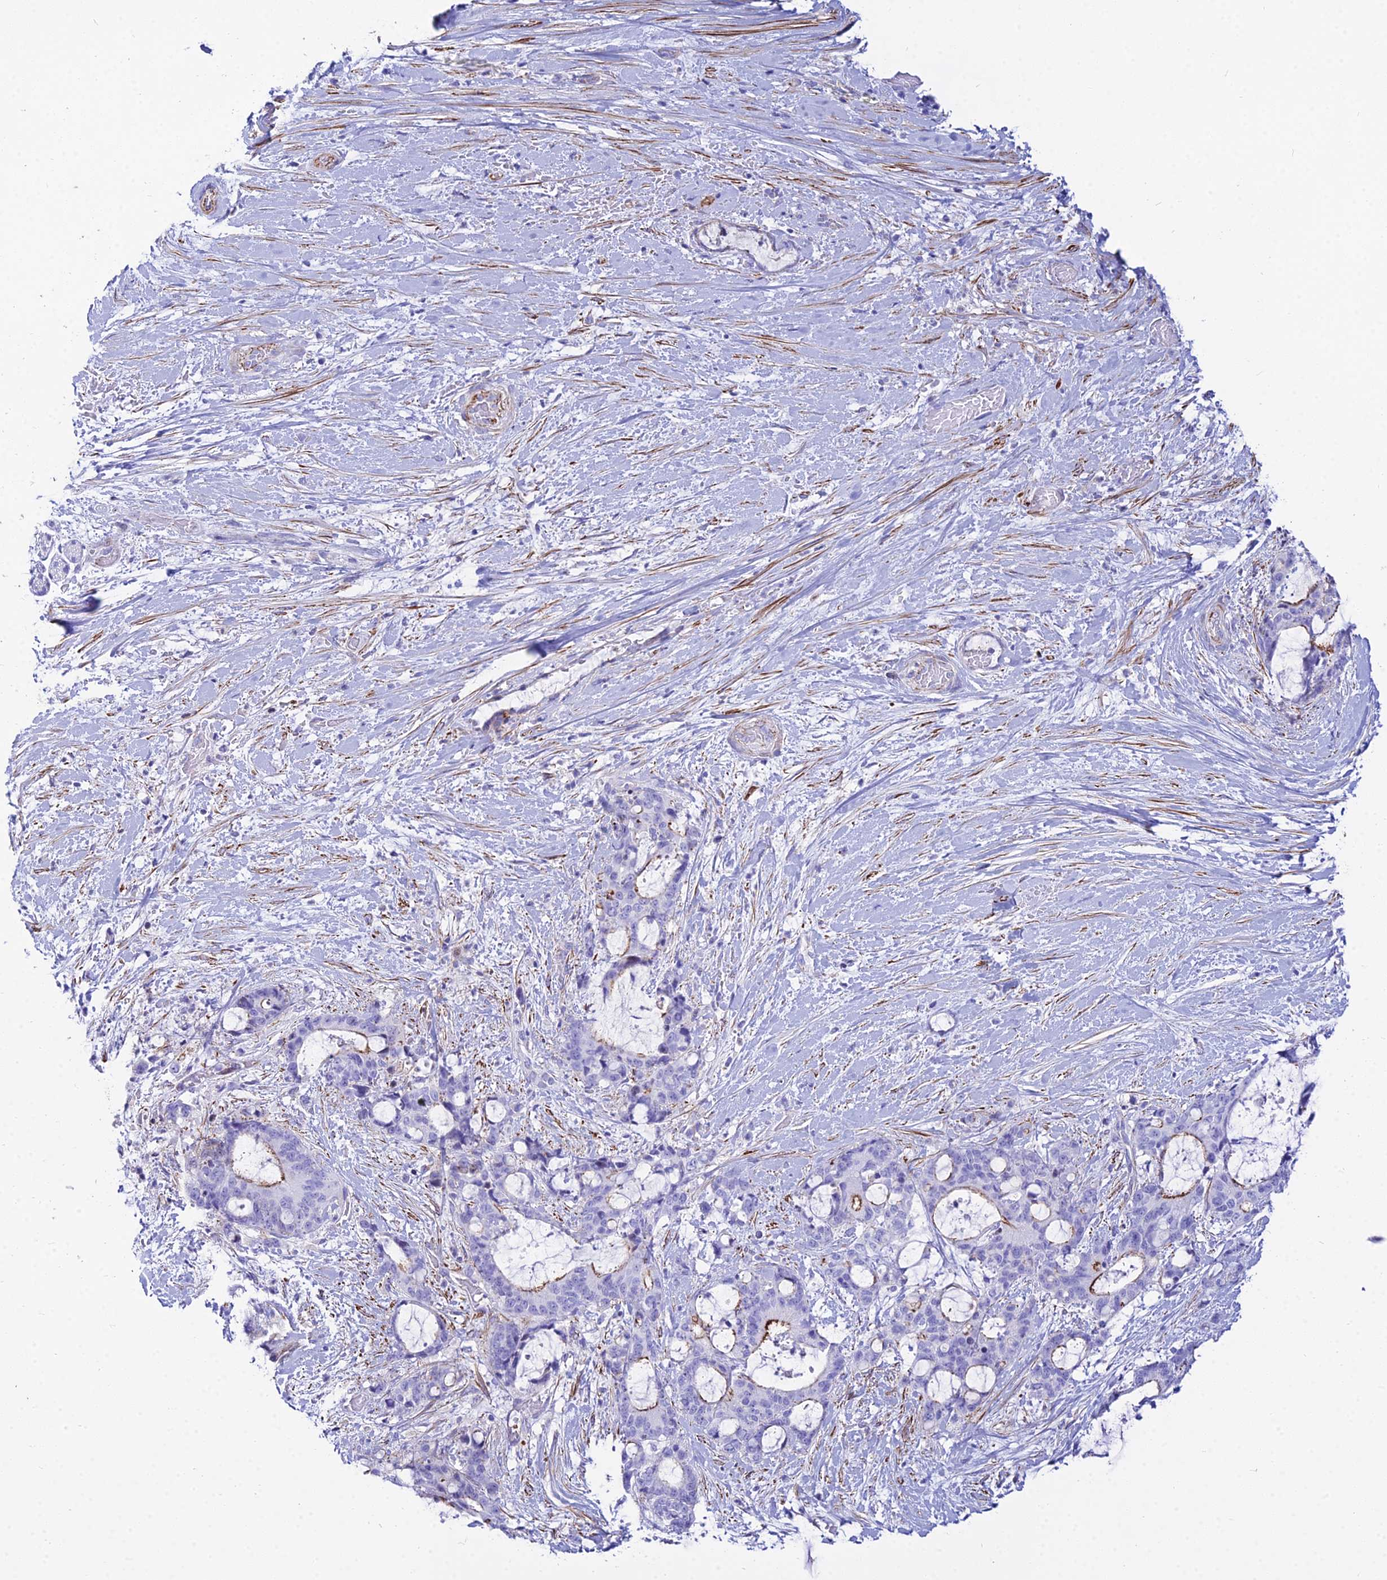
{"staining": {"intensity": "moderate", "quantity": "<25%", "location": "cytoplasmic/membranous"}, "tissue": "liver cancer", "cell_type": "Tumor cells", "image_type": "cancer", "snomed": [{"axis": "morphology", "description": "Normal tissue, NOS"}, {"axis": "morphology", "description": "Cholangiocarcinoma"}, {"axis": "topography", "description": "Liver"}, {"axis": "topography", "description": "Peripheral nerve tissue"}], "caption": "A brown stain shows moderate cytoplasmic/membranous staining of a protein in human liver cancer tumor cells.", "gene": "DLX1", "patient": {"sex": "female", "age": 73}}